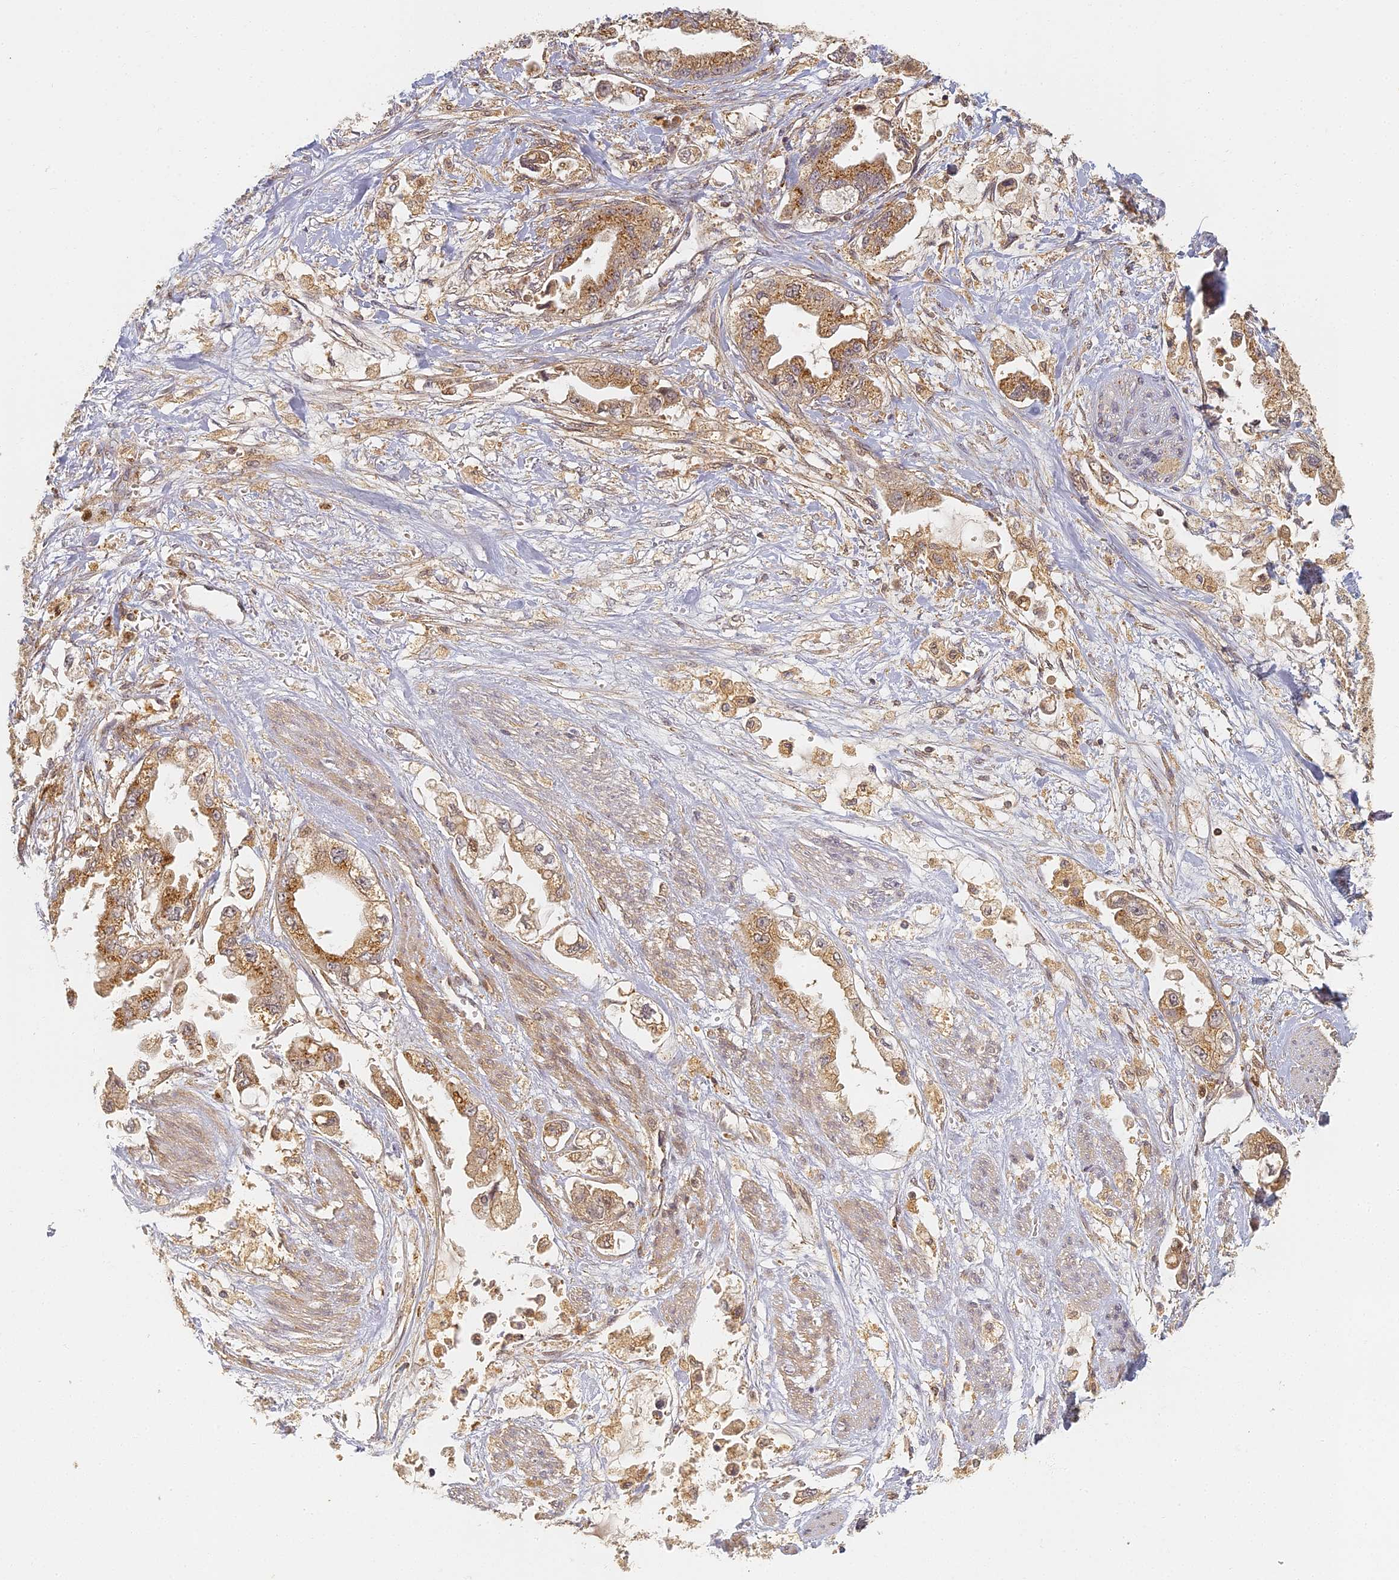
{"staining": {"intensity": "moderate", "quantity": ">75%", "location": "cytoplasmic/membranous"}, "tissue": "stomach cancer", "cell_type": "Tumor cells", "image_type": "cancer", "snomed": [{"axis": "morphology", "description": "Adenocarcinoma, NOS"}, {"axis": "topography", "description": "Stomach"}], "caption": "Adenocarcinoma (stomach) stained with a brown dye shows moderate cytoplasmic/membranous positive expression in approximately >75% of tumor cells.", "gene": "INO80D", "patient": {"sex": "male", "age": 62}}